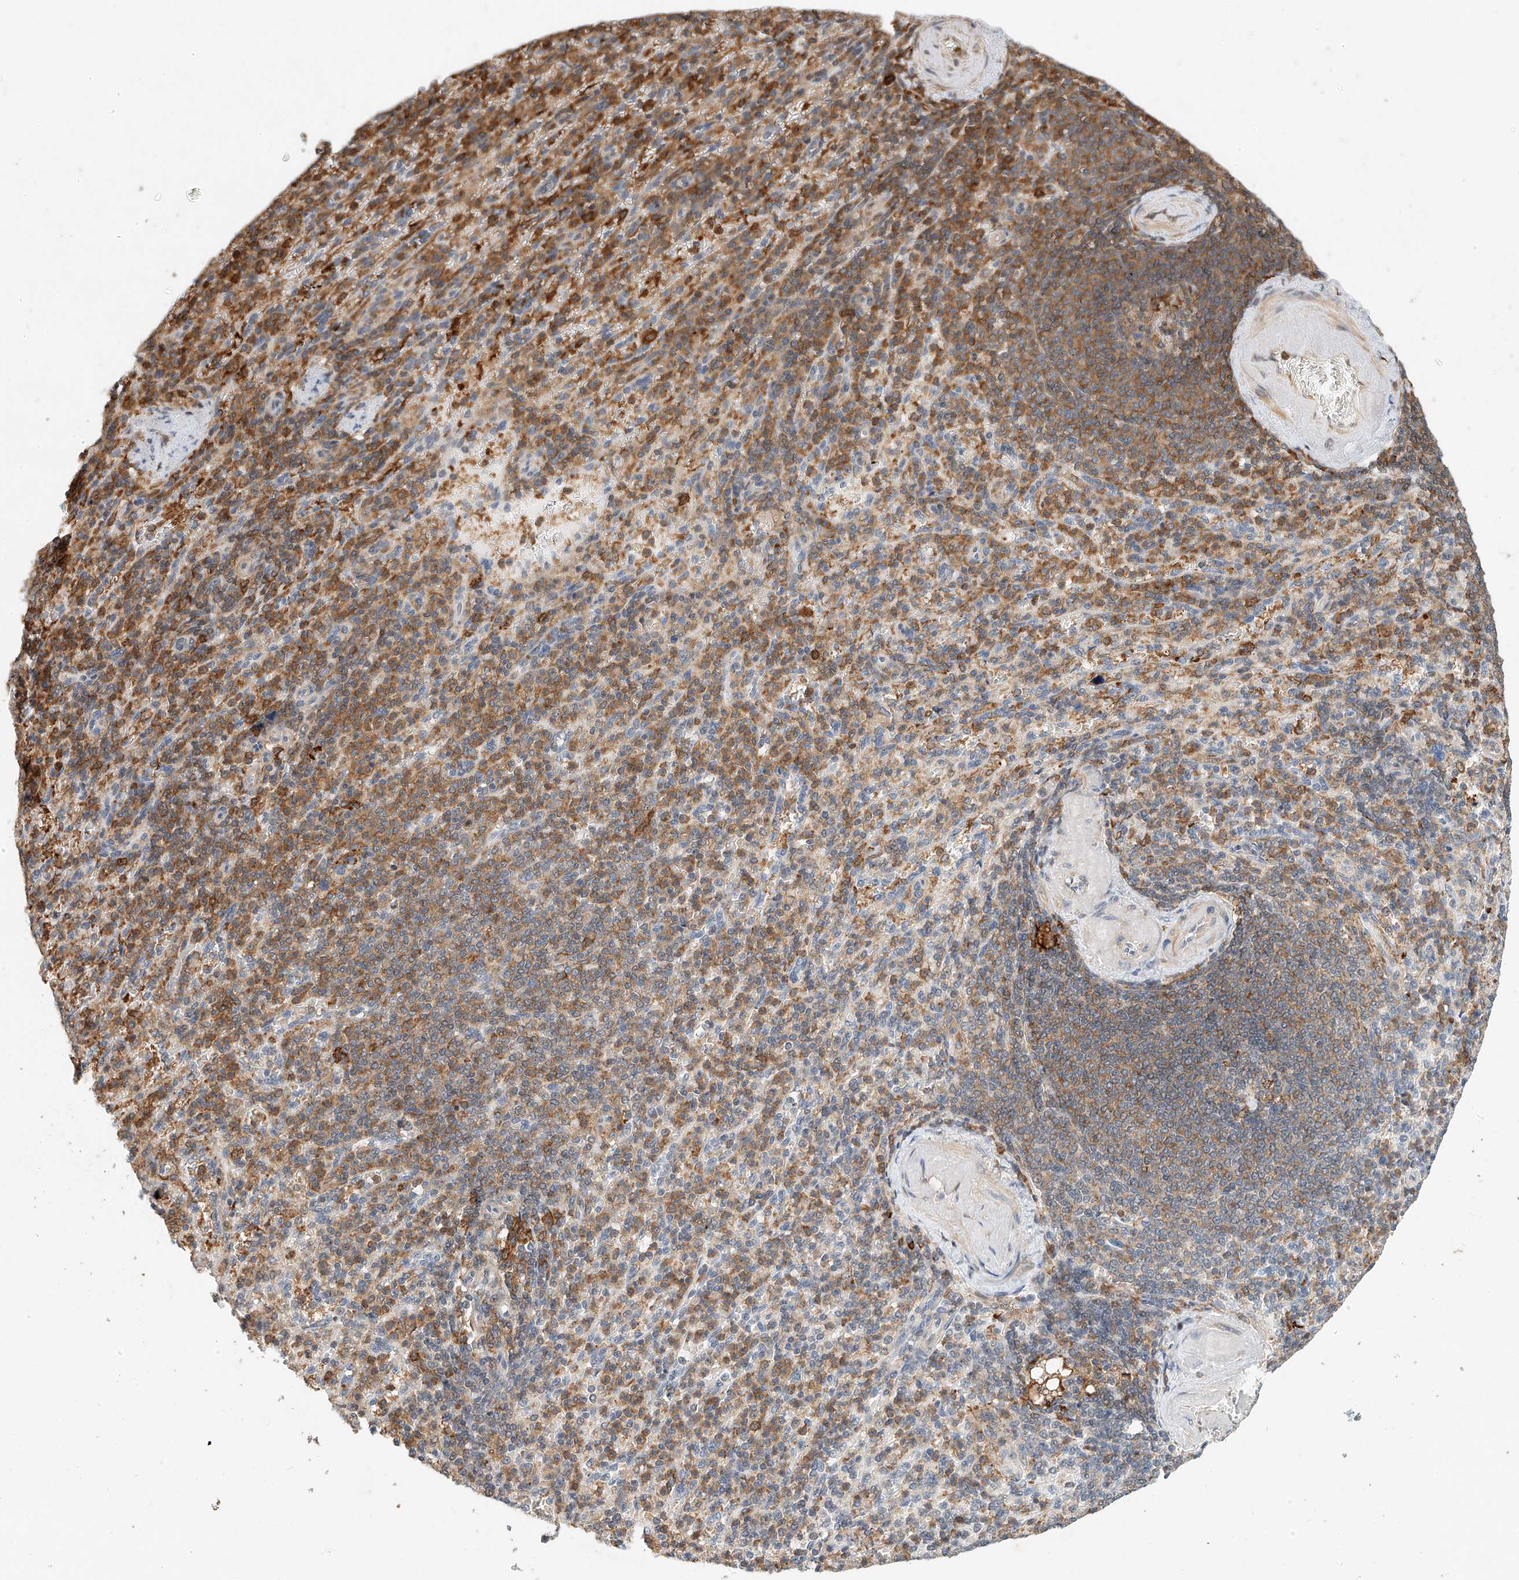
{"staining": {"intensity": "strong", "quantity": "25%-75%", "location": "cytoplasmic/membranous"}, "tissue": "spleen", "cell_type": "Cells in red pulp", "image_type": "normal", "snomed": [{"axis": "morphology", "description": "Normal tissue, NOS"}, {"axis": "topography", "description": "Spleen"}], "caption": "Cells in red pulp reveal high levels of strong cytoplasmic/membranous positivity in approximately 25%-75% of cells in normal human spleen. (DAB (3,3'-diaminobenzidine) IHC with brightfield microscopy, high magnification).", "gene": "MICAL1", "patient": {"sex": "female", "age": 74}}